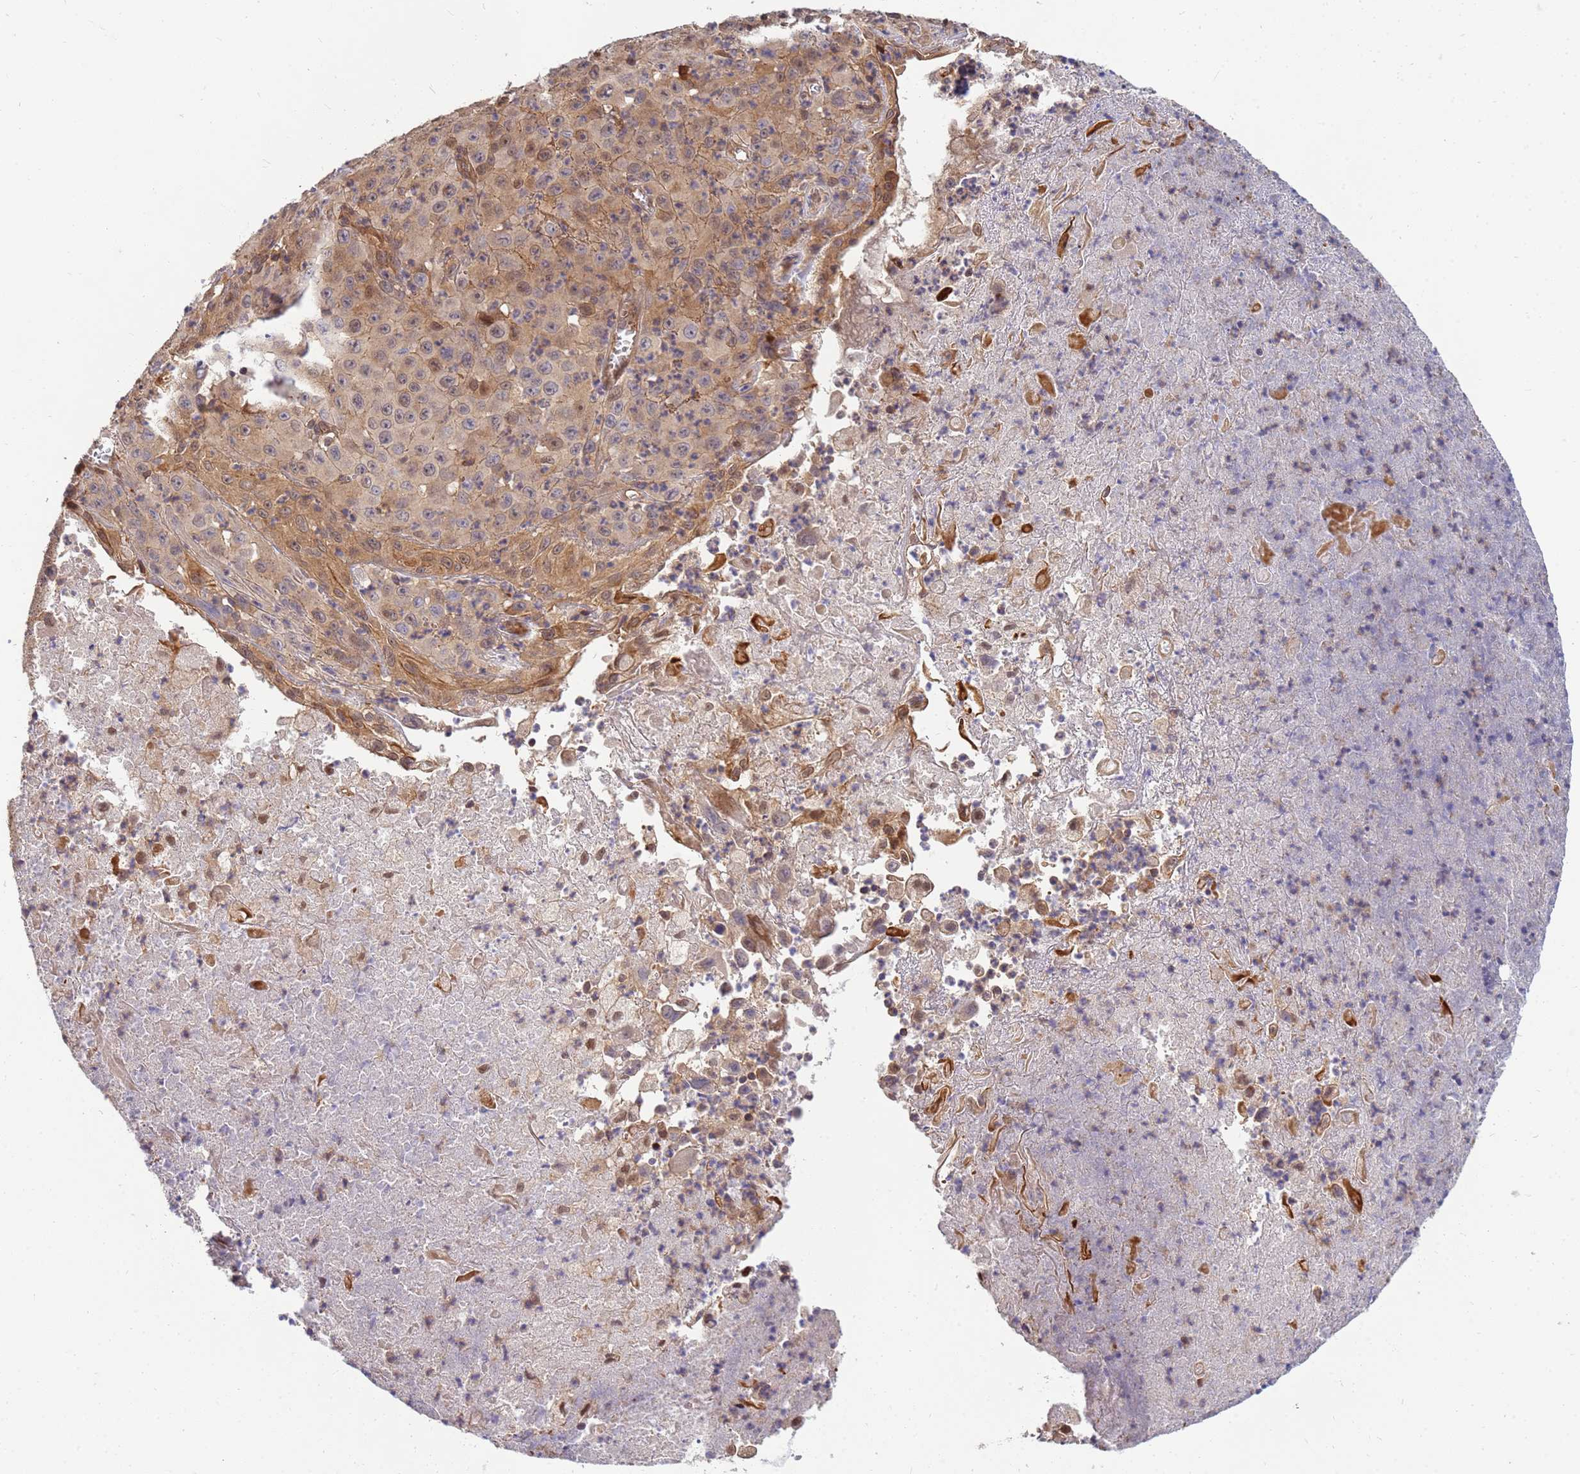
{"staining": {"intensity": "weak", "quantity": ">75%", "location": "cytoplasmic/membranous"}, "tissue": "melanoma", "cell_type": "Tumor cells", "image_type": "cancer", "snomed": [{"axis": "morphology", "description": "Malignant melanoma, Metastatic site"}, {"axis": "topography", "description": "Brain"}], "caption": "This histopathology image exhibits immunohistochemistry (IHC) staining of human malignant melanoma (metastatic site), with low weak cytoplasmic/membranous positivity in about >75% of tumor cells.", "gene": "DUS4L", "patient": {"sex": "female", "age": 53}}